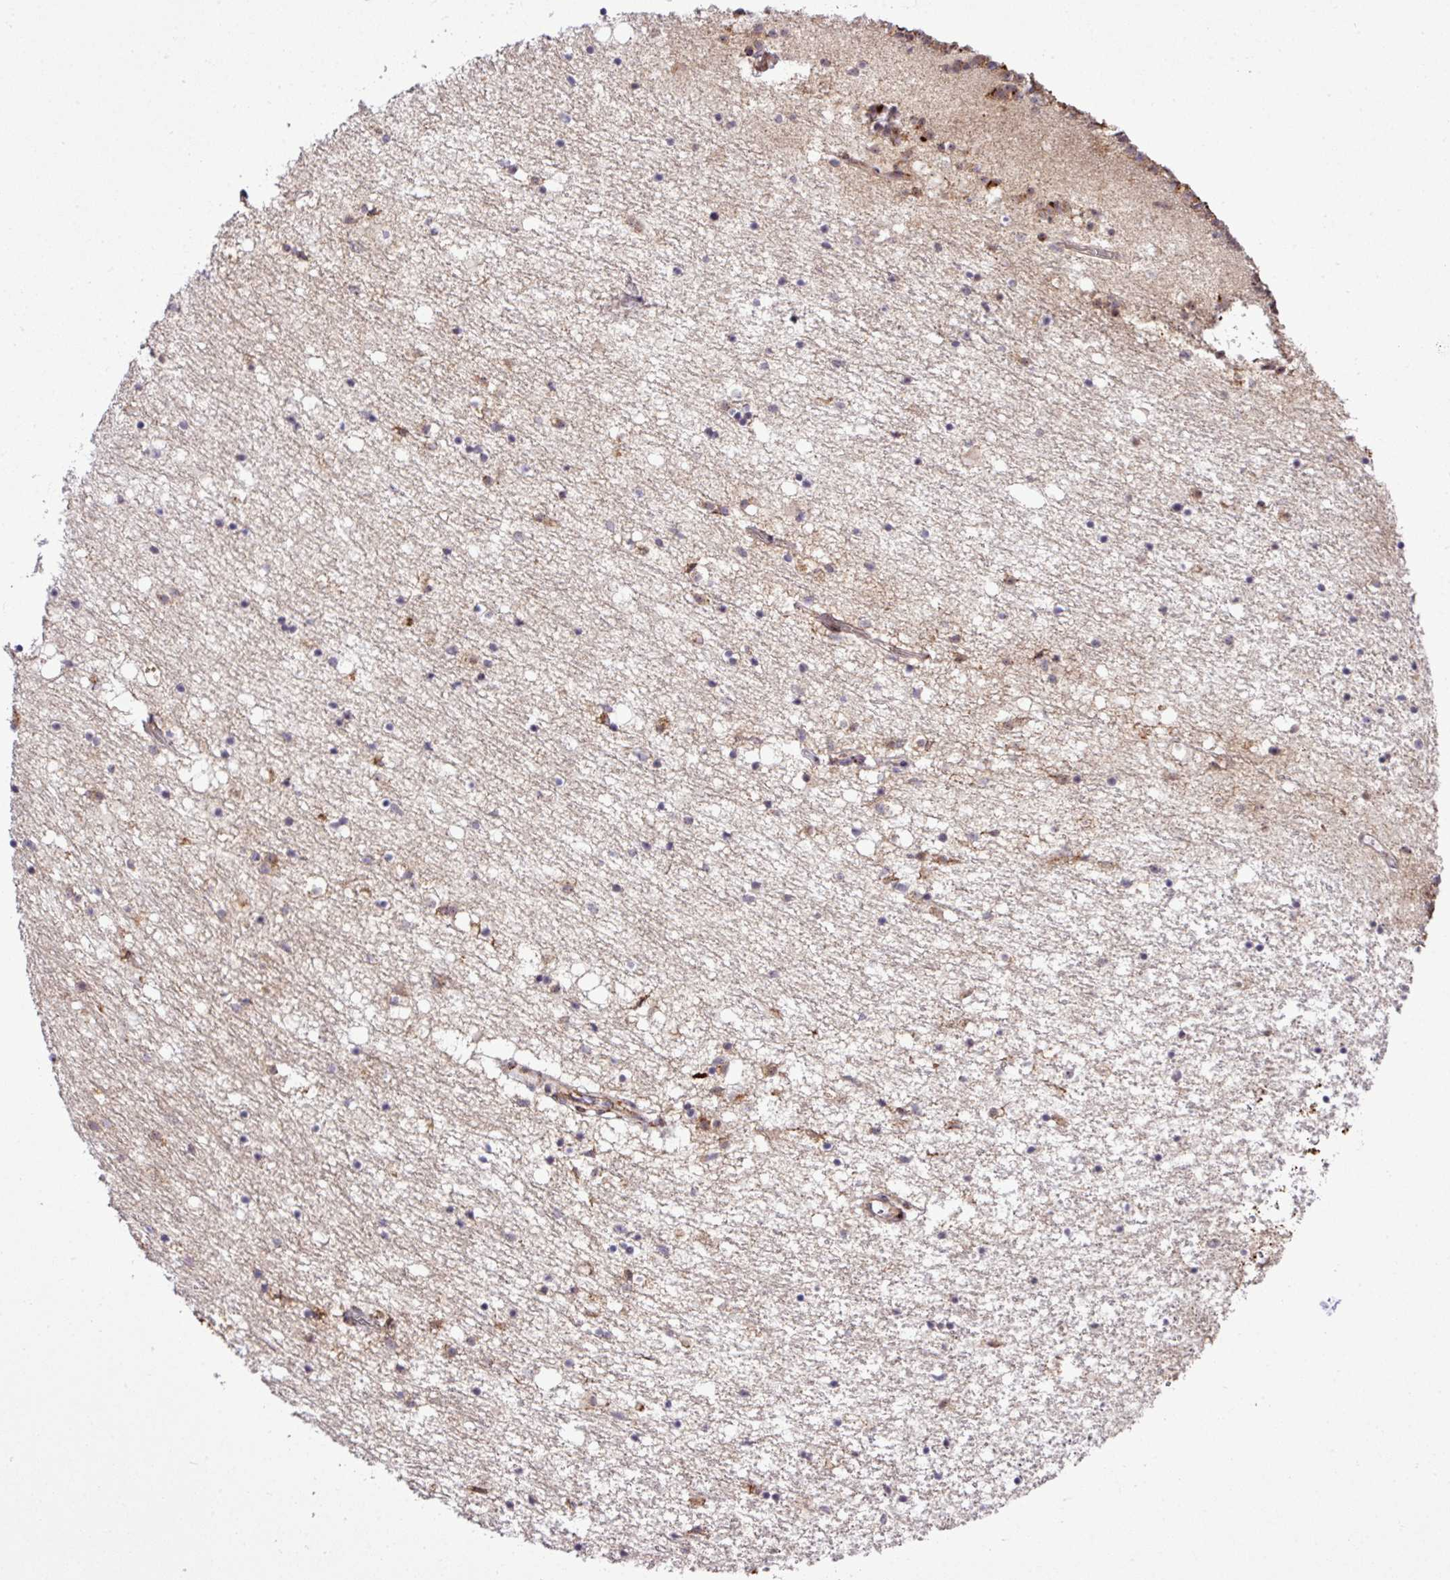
{"staining": {"intensity": "moderate", "quantity": "<25%", "location": "cytoplasmic/membranous"}, "tissue": "caudate", "cell_type": "Glial cells", "image_type": "normal", "snomed": [{"axis": "morphology", "description": "Normal tissue, NOS"}, {"axis": "topography", "description": "Lateral ventricle wall"}], "caption": "A low amount of moderate cytoplasmic/membranous positivity is appreciated in approximately <25% of glial cells in normal caudate.", "gene": "CFAP97", "patient": {"sex": "male", "age": 58}}